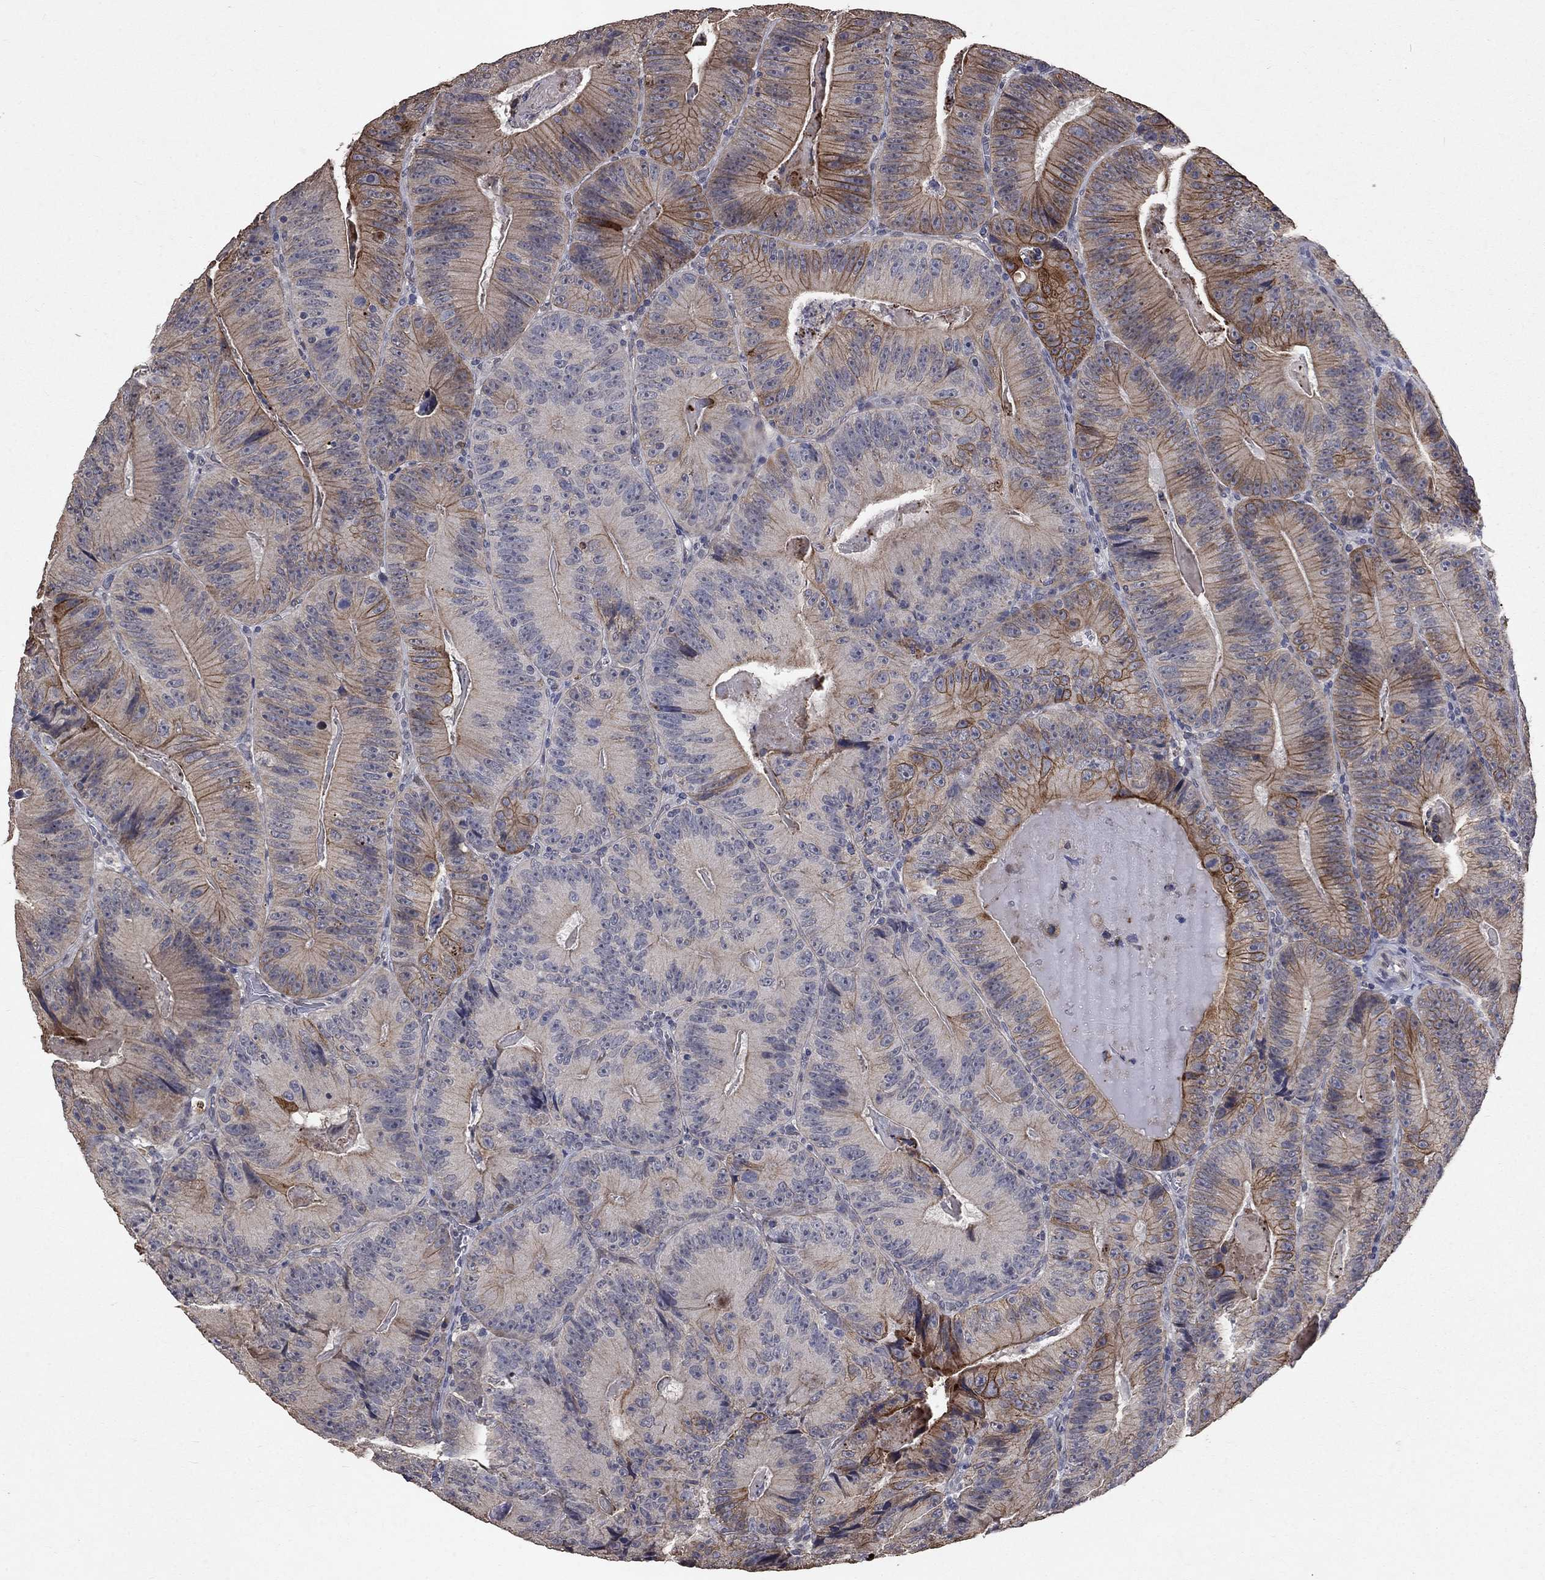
{"staining": {"intensity": "moderate", "quantity": "25%-75%", "location": "cytoplasmic/membranous"}, "tissue": "colorectal cancer", "cell_type": "Tumor cells", "image_type": "cancer", "snomed": [{"axis": "morphology", "description": "Adenocarcinoma, NOS"}, {"axis": "topography", "description": "Colon"}], "caption": "Immunohistochemistry (IHC) of colorectal adenocarcinoma displays medium levels of moderate cytoplasmic/membranous staining in approximately 25%-75% of tumor cells.", "gene": "CHST5", "patient": {"sex": "female", "age": 86}}